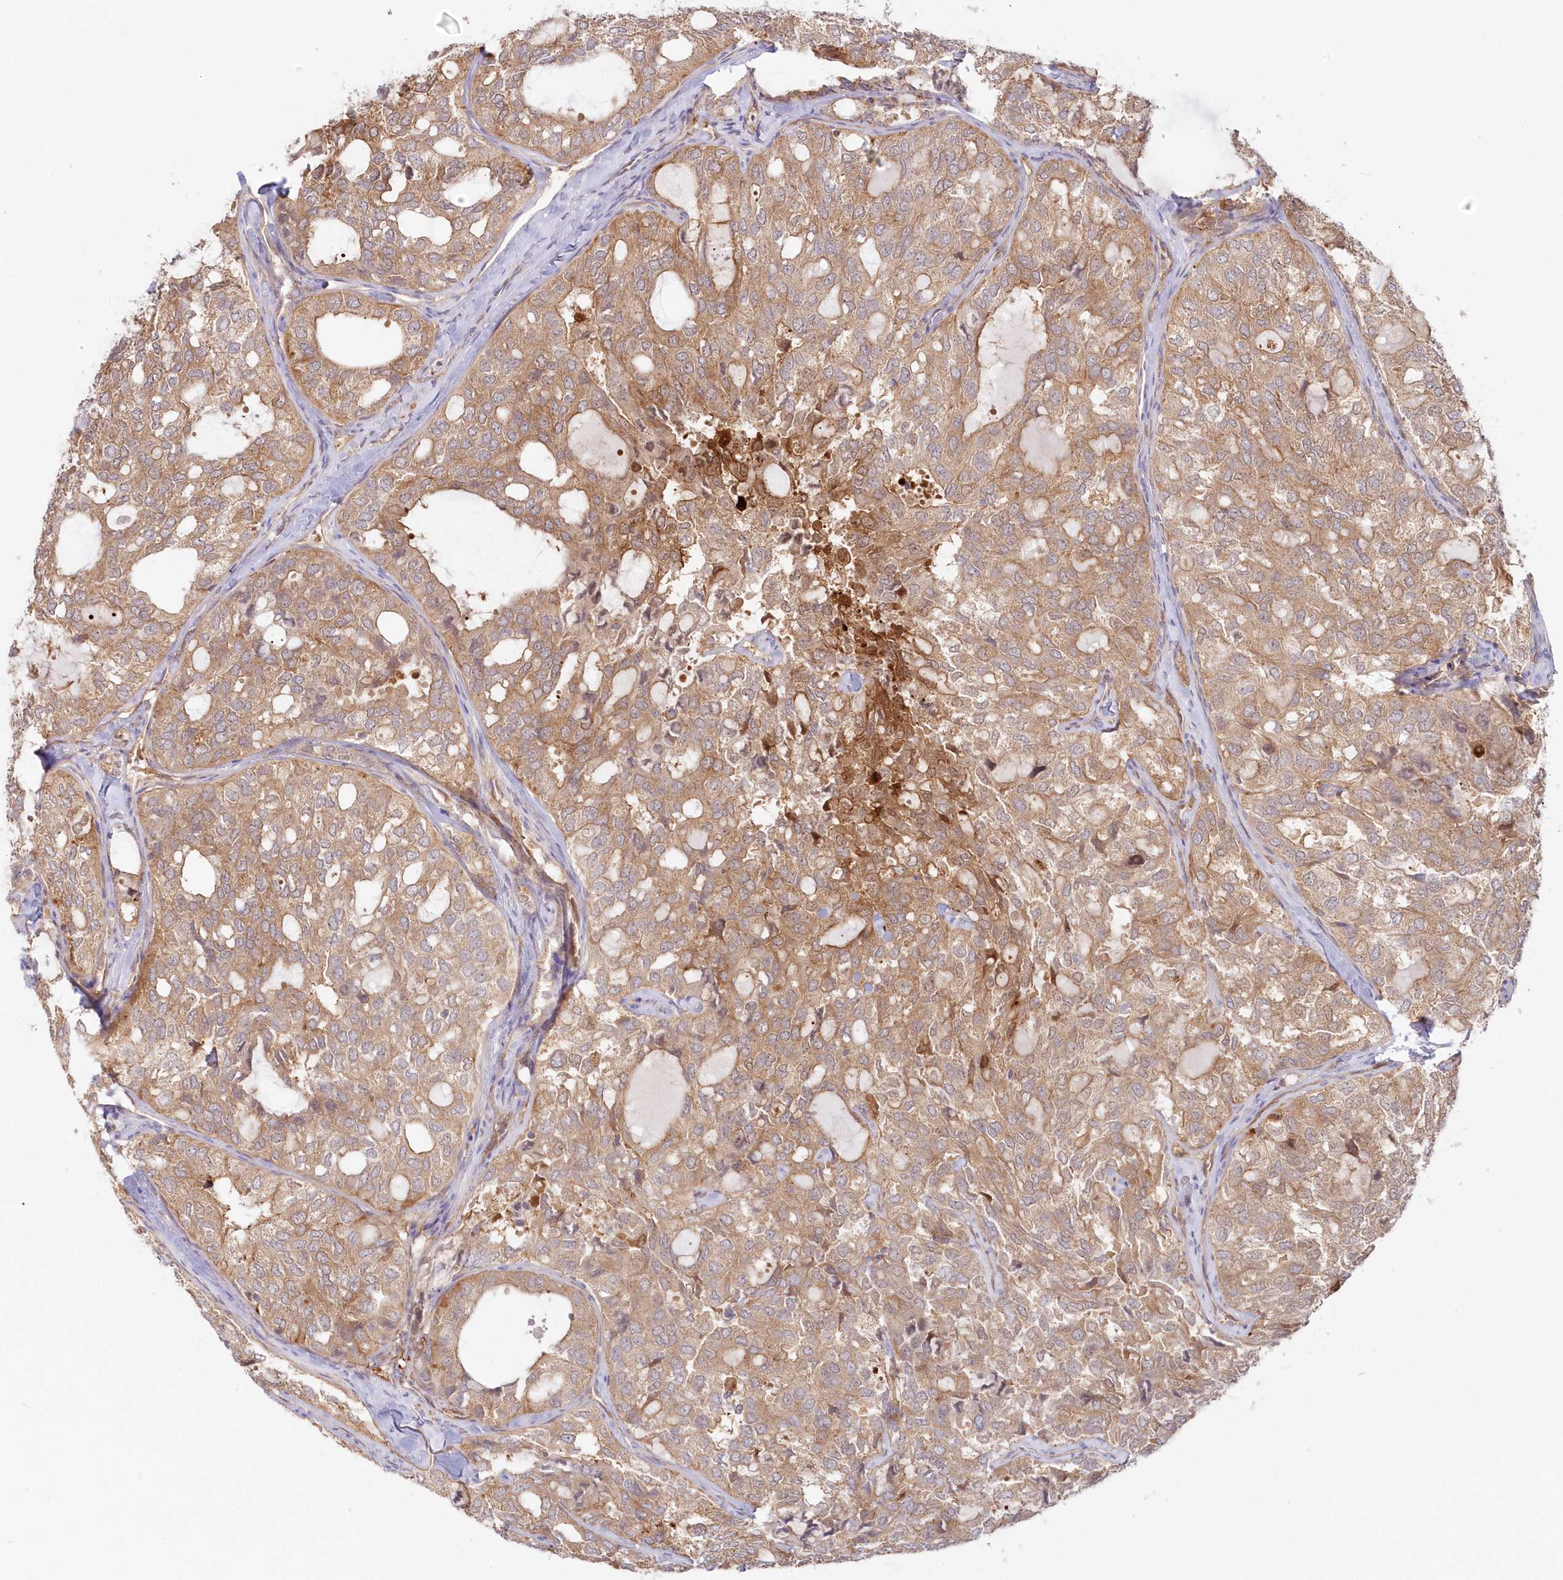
{"staining": {"intensity": "moderate", "quantity": ">75%", "location": "cytoplasmic/membranous"}, "tissue": "thyroid cancer", "cell_type": "Tumor cells", "image_type": "cancer", "snomed": [{"axis": "morphology", "description": "Follicular adenoma carcinoma, NOS"}, {"axis": "topography", "description": "Thyroid gland"}], "caption": "This is an image of immunohistochemistry staining of thyroid cancer (follicular adenoma carcinoma), which shows moderate staining in the cytoplasmic/membranous of tumor cells.", "gene": "GBE1", "patient": {"sex": "male", "age": 75}}